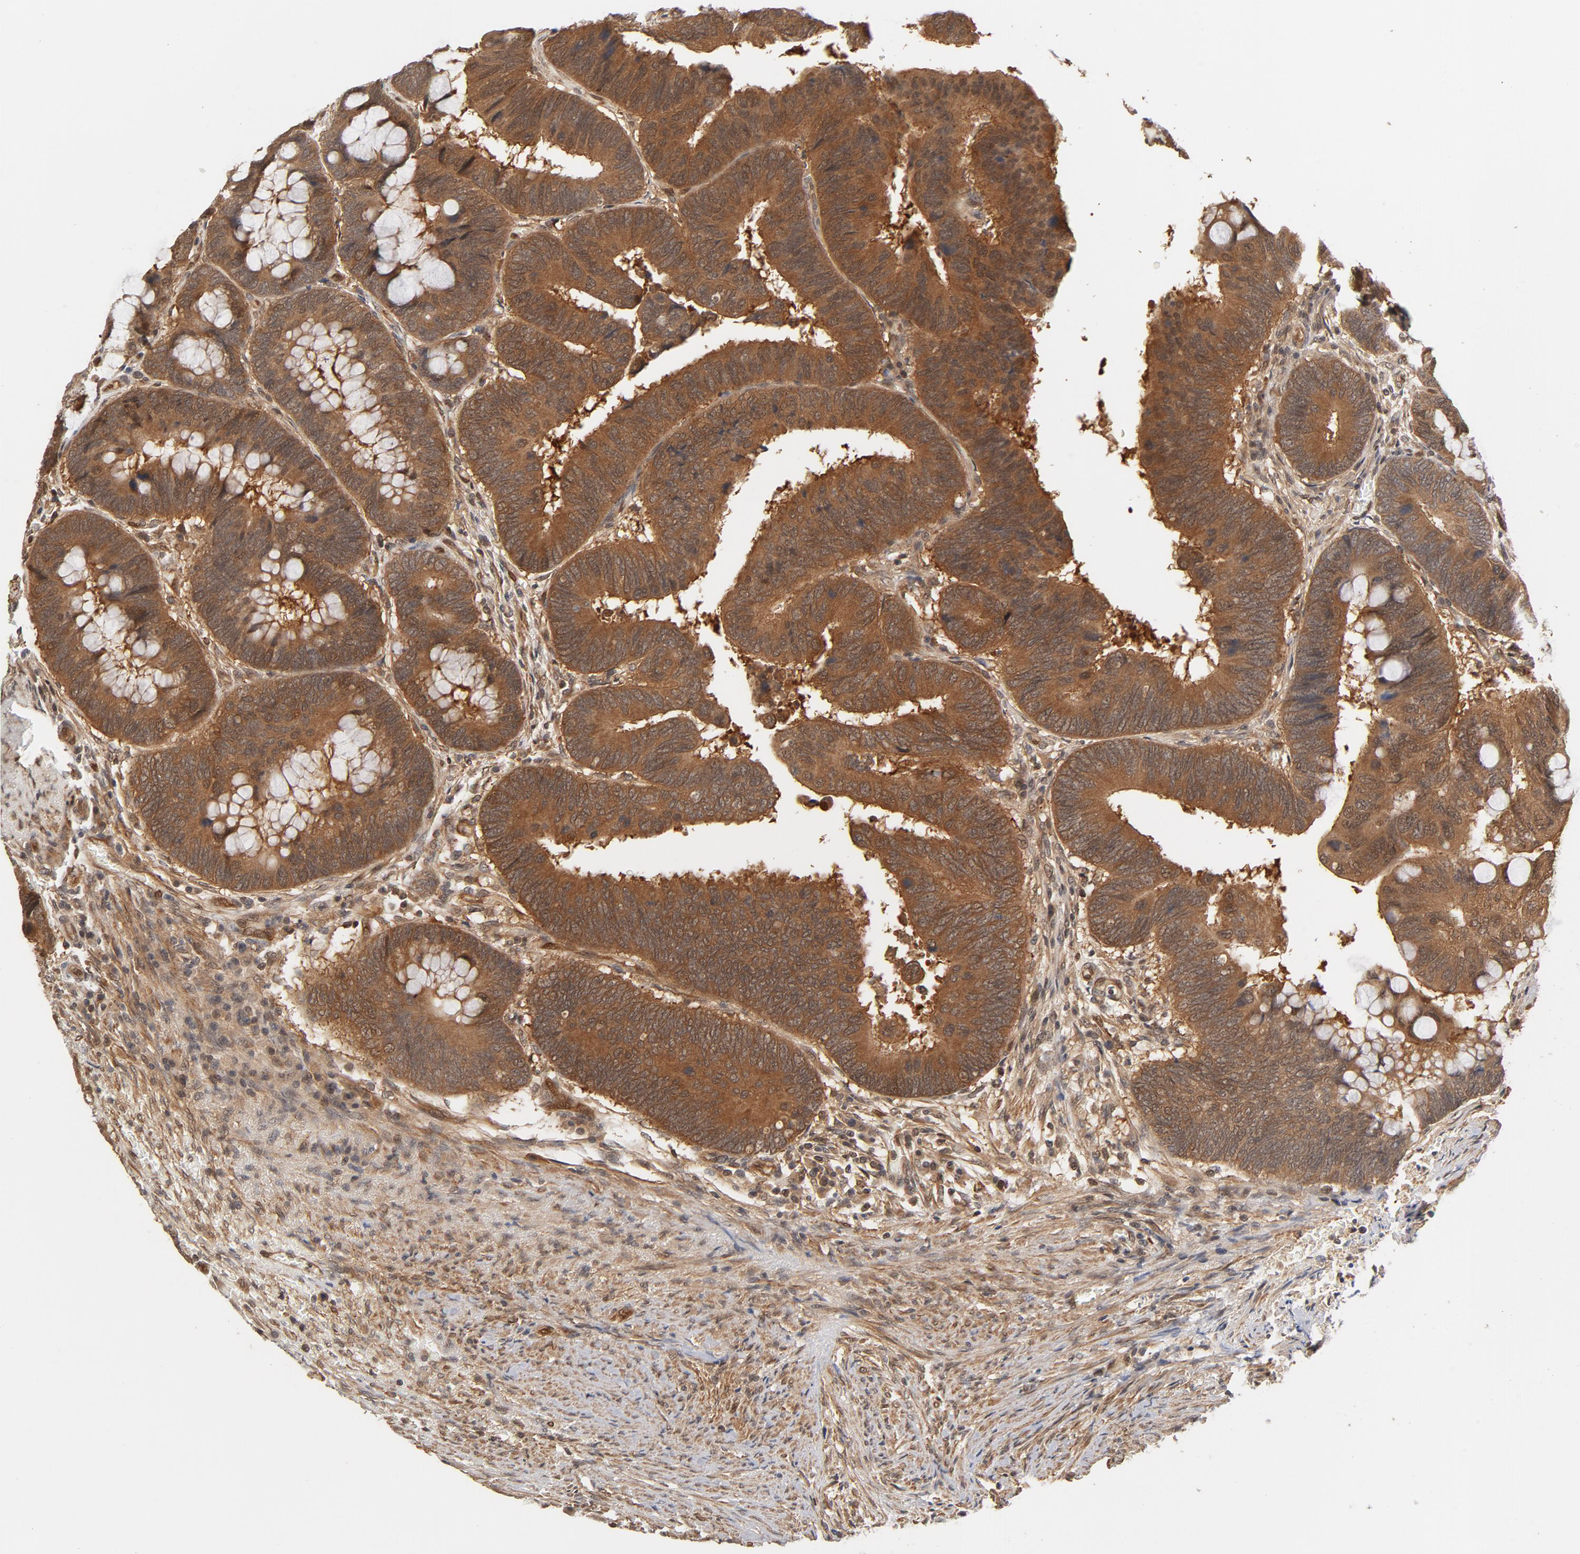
{"staining": {"intensity": "moderate", "quantity": ">75%", "location": "cytoplasmic/membranous"}, "tissue": "colorectal cancer", "cell_type": "Tumor cells", "image_type": "cancer", "snomed": [{"axis": "morphology", "description": "Normal tissue, NOS"}, {"axis": "morphology", "description": "Adenocarcinoma, NOS"}, {"axis": "topography", "description": "Rectum"}], "caption": "Immunohistochemistry (IHC) histopathology image of colorectal adenocarcinoma stained for a protein (brown), which reveals medium levels of moderate cytoplasmic/membranous positivity in approximately >75% of tumor cells.", "gene": "CDC37", "patient": {"sex": "male", "age": 92}}